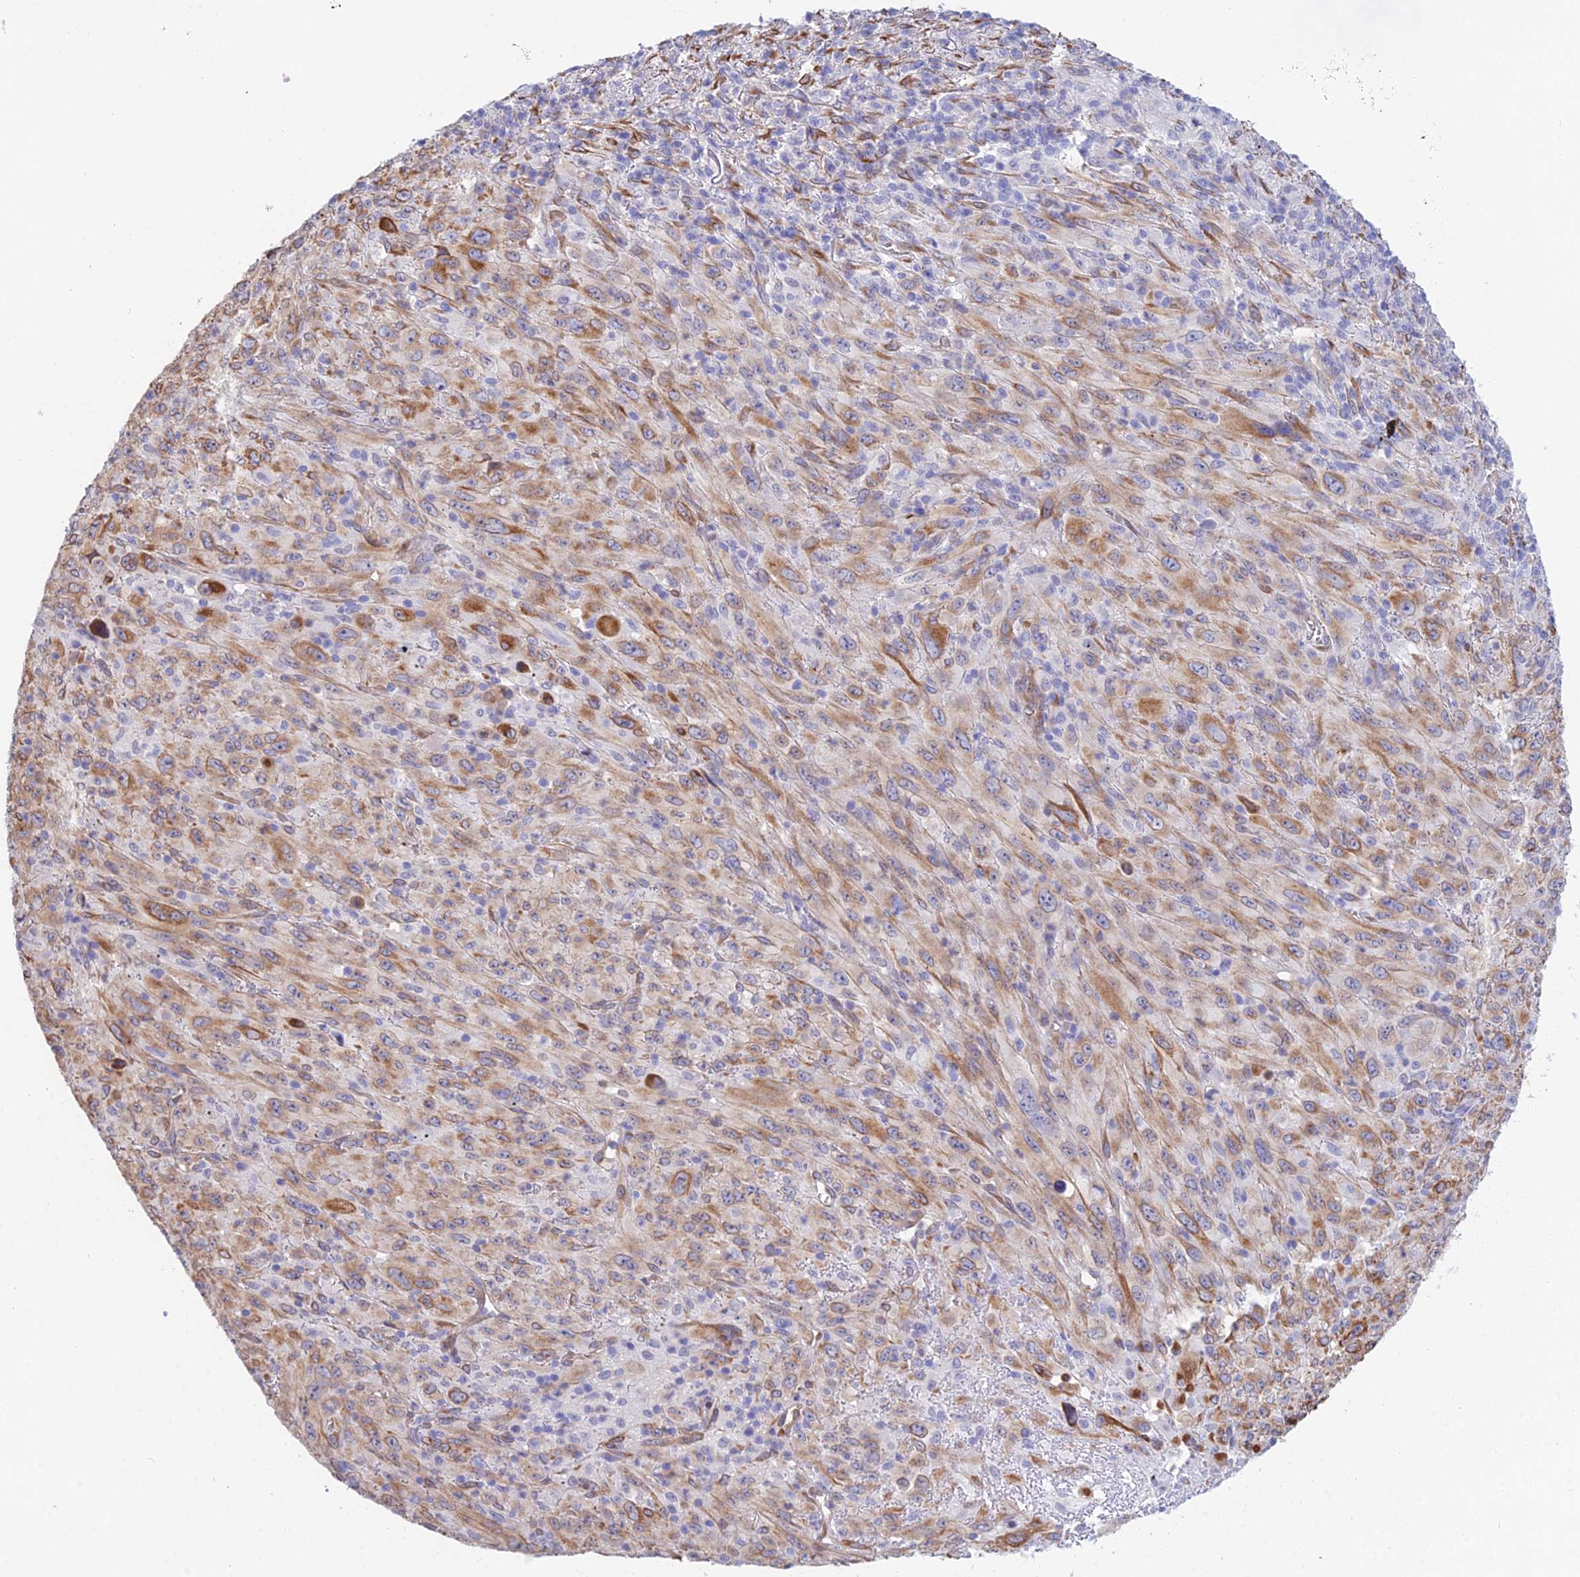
{"staining": {"intensity": "strong", "quantity": "25%-75%", "location": "cytoplasmic/membranous"}, "tissue": "melanoma", "cell_type": "Tumor cells", "image_type": "cancer", "snomed": [{"axis": "morphology", "description": "Malignant melanoma, Metastatic site"}, {"axis": "topography", "description": "Skin"}], "caption": "Brown immunohistochemical staining in malignant melanoma (metastatic site) demonstrates strong cytoplasmic/membranous expression in about 25%-75% of tumor cells. (DAB (3,3'-diaminobenzidine) = brown stain, brightfield microscopy at high magnification).", "gene": "MXRA7", "patient": {"sex": "female", "age": 56}}